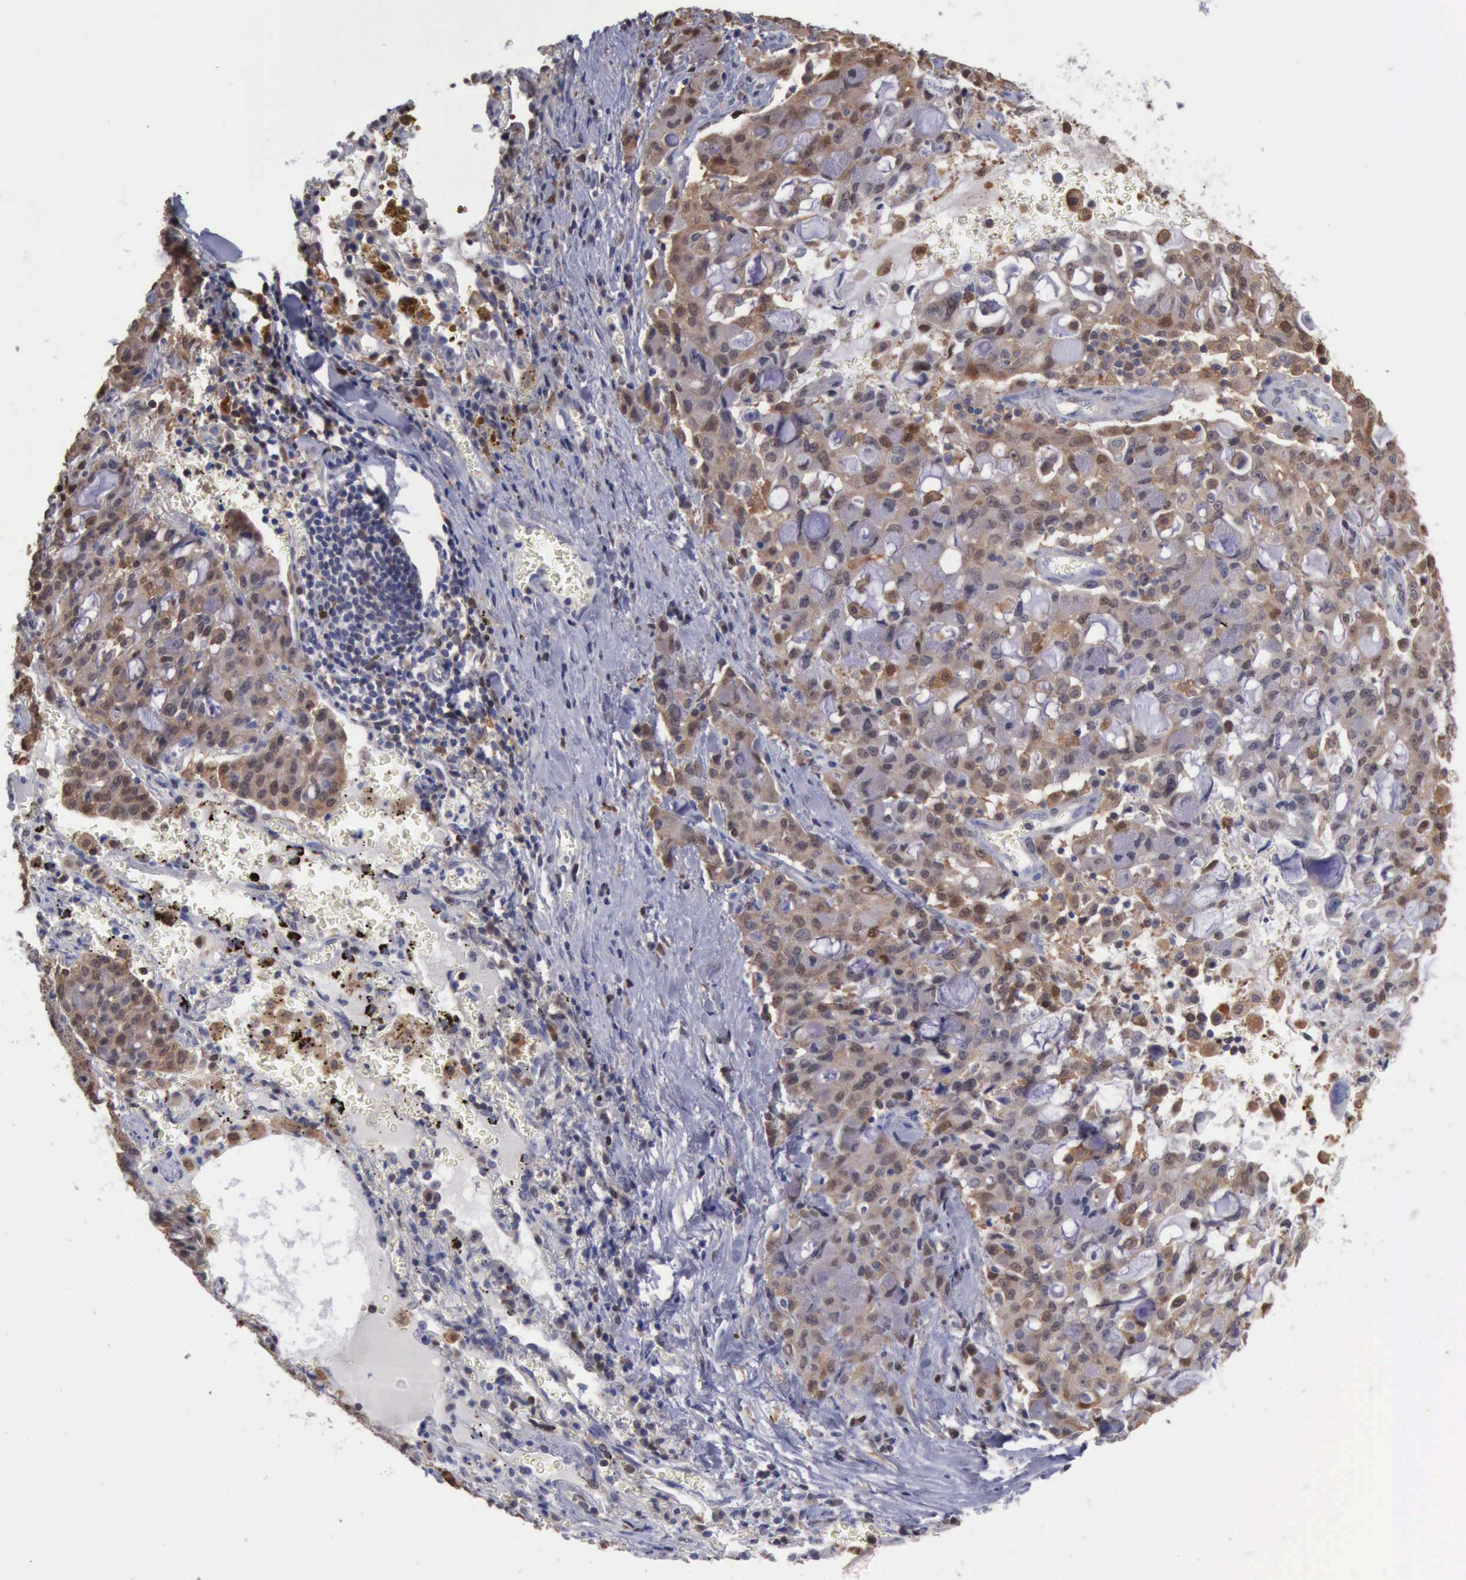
{"staining": {"intensity": "moderate", "quantity": "25%-75%", "location": "cytoplasmic/membranous,nuclear"}, "tissue": "lung cancer", "cell_type": "Tumor cells", "image_type": "cancer", "snomed": [{"axis": "morphology", "description": "Adenocarcinoma, NOS"}, {"axis": "topography", "description": "Lung"}], "caption": "Immunohistochemical staining of lung cancer exhibits medium levels of moderate cytoplasmic/membranous and nuclear positivity in approximately 25%-75% of tumor cells.", "gene": "STAT1", "patient": {"sex": "female", "age": 44}}